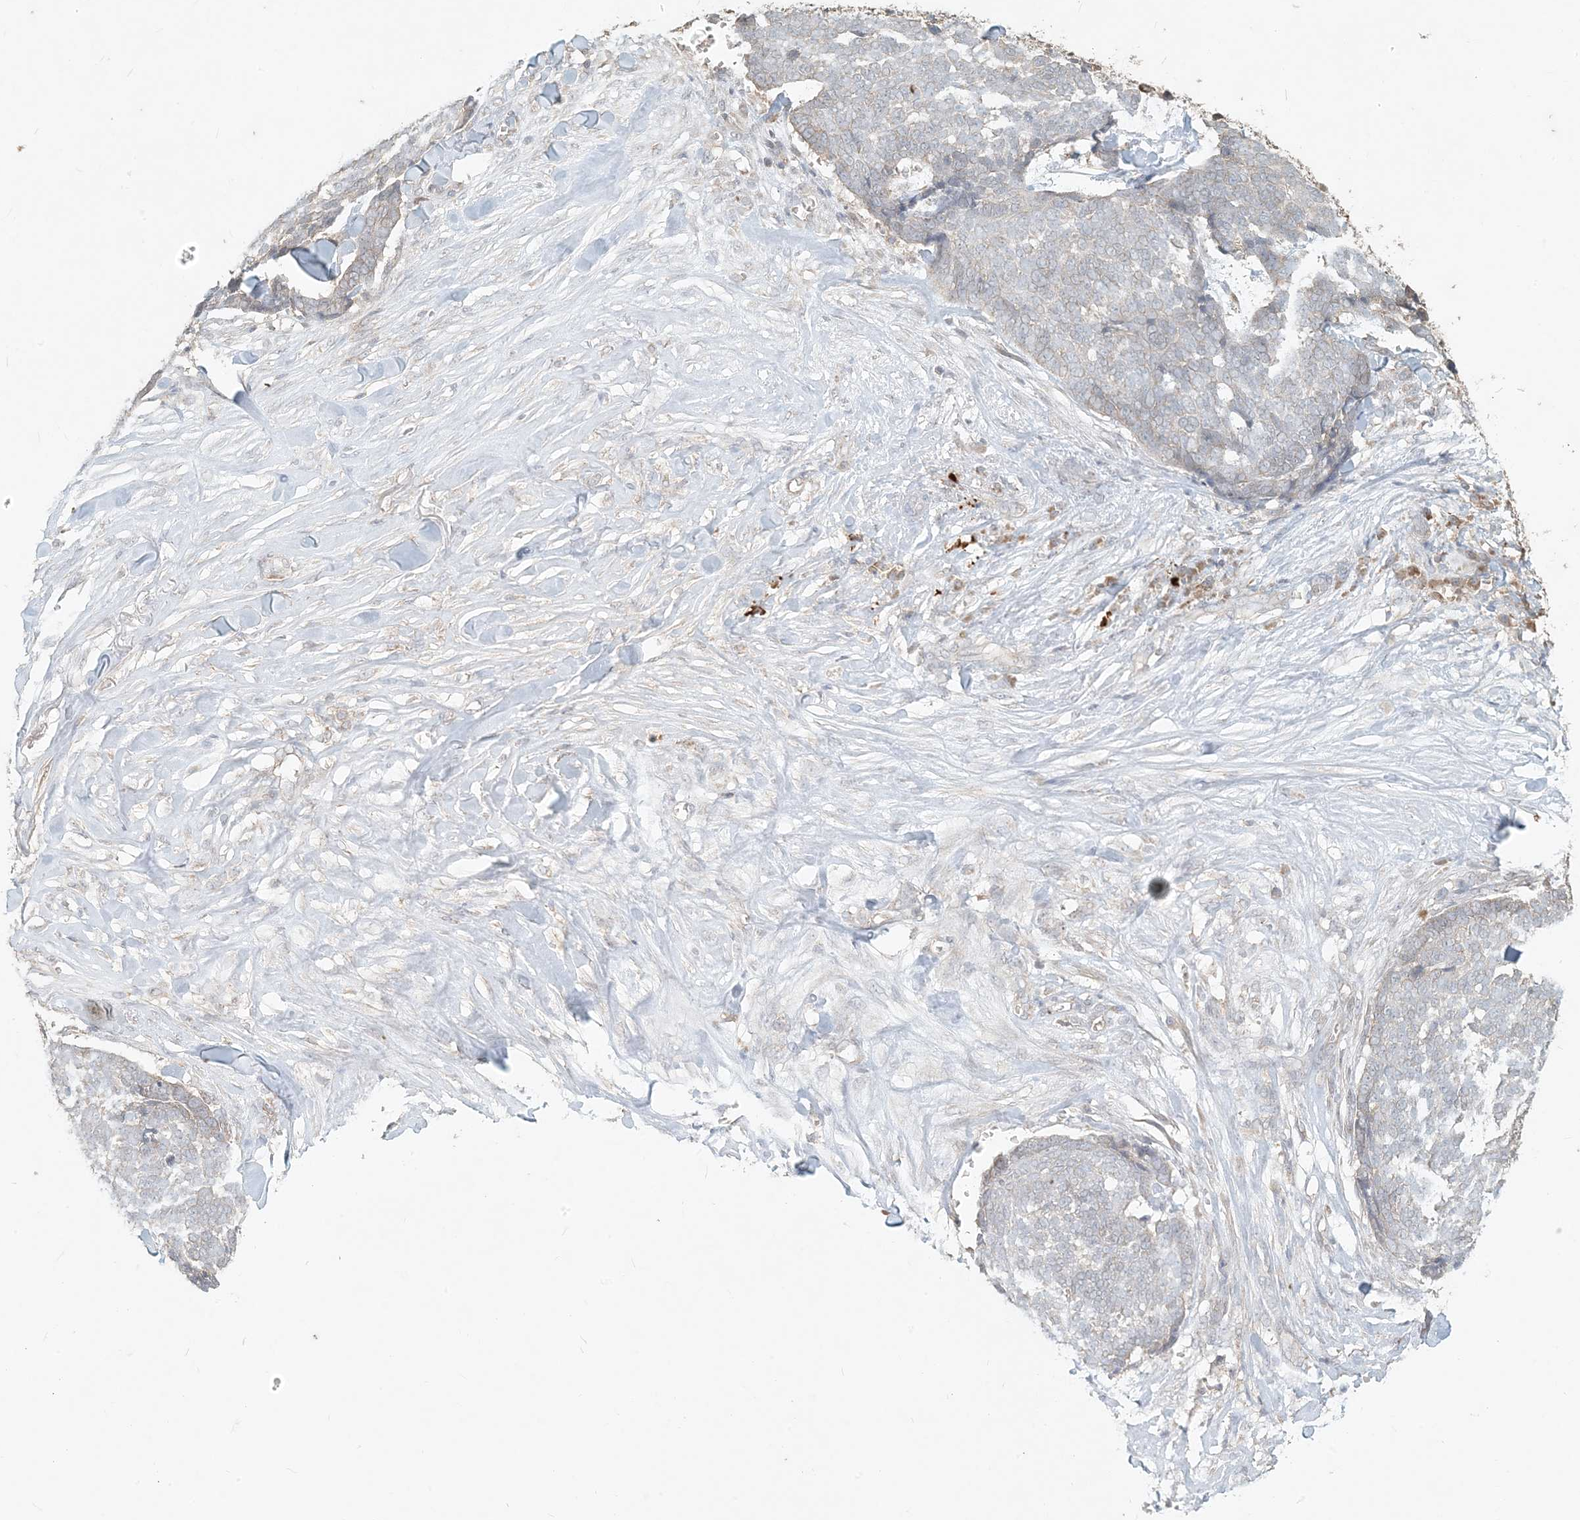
{"staining": {"intensity": "weak", "quantity": "<25%", "location": "cytoplasmic/membranous"}, "tissue": "skin cancer", "cell_type": "Tumor cells", "image_type": "cancer", "snomed": [{"axis": "morphology", "description": "Basal cell carcinoma"}, {"axis": "topography", "description": "Skin"}], "caption": "This is an immunohistochemistry micrograph of skin basal cell carcinoma. There is no expression in tumor cells.", "gene": "MCOLN1", "patient": {"sex": "male", "age": 84}}